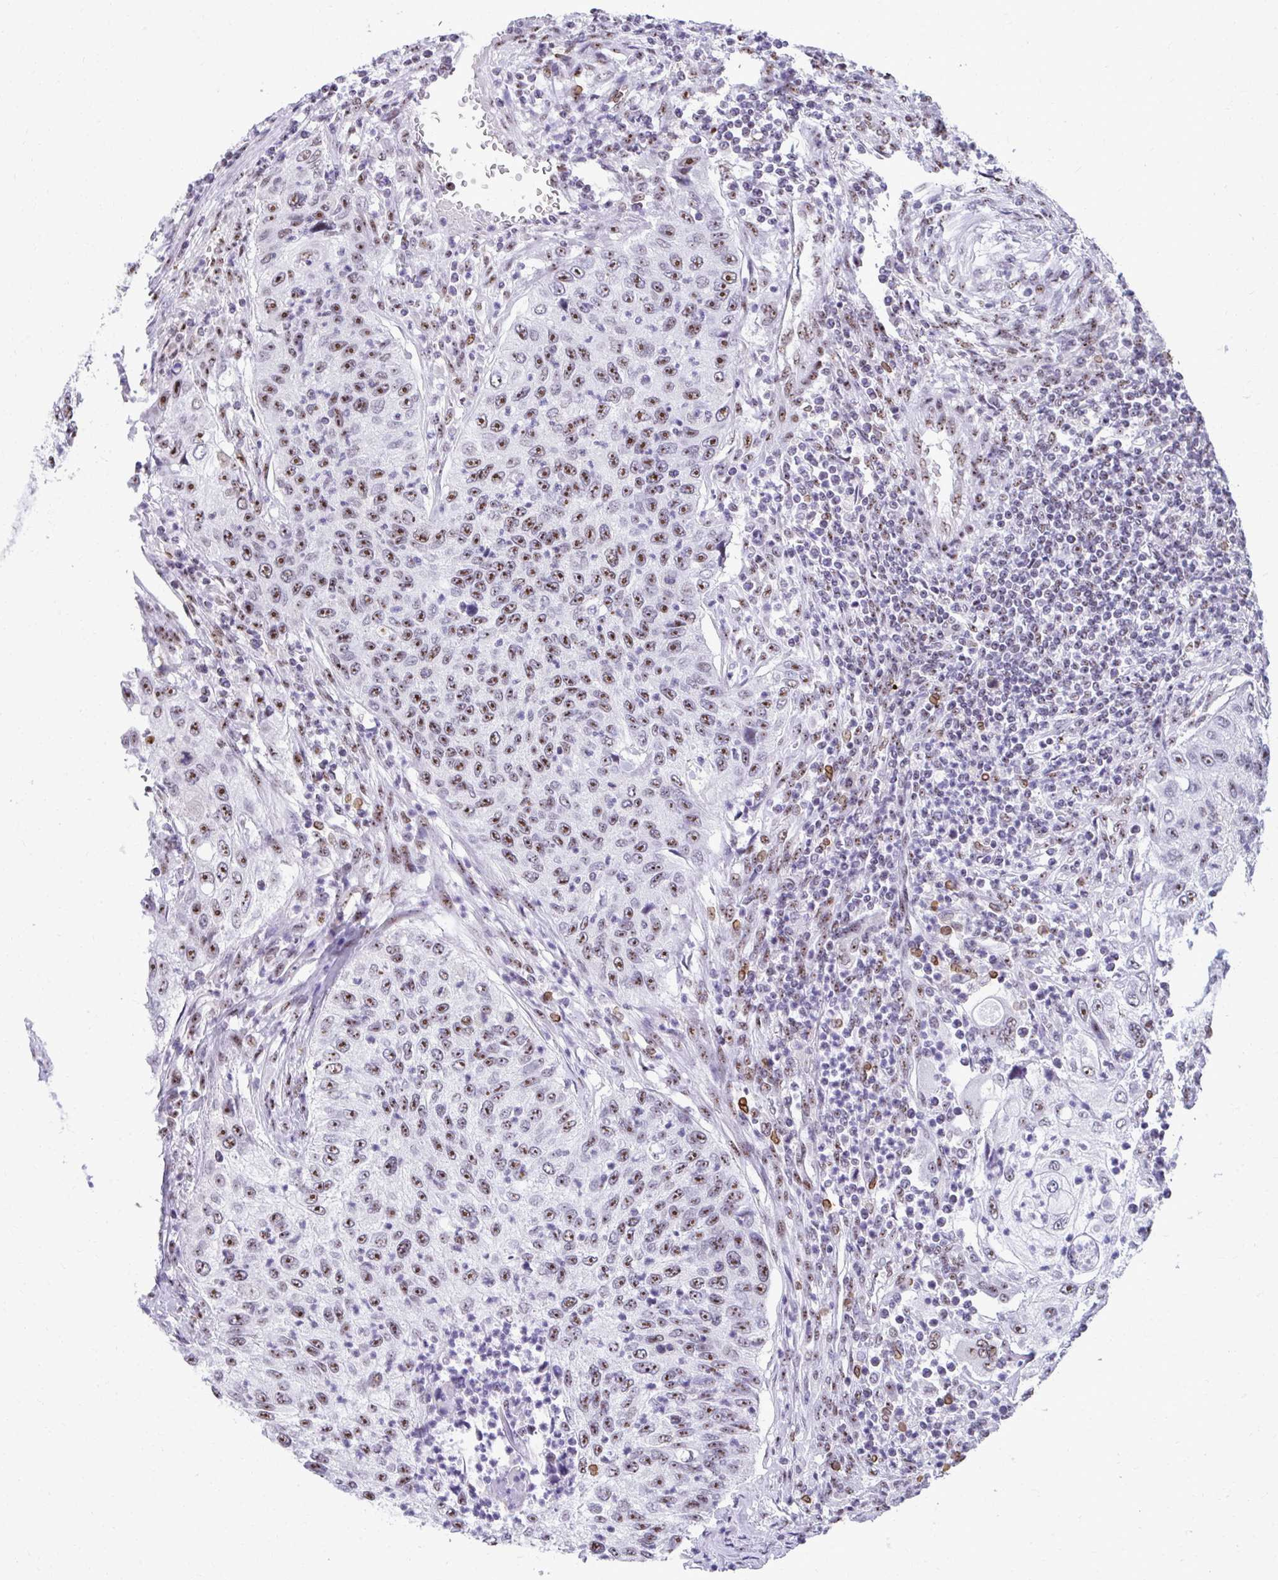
{"staining": {"intensity": "strong", "quantity": ">75%", "location": "nuclear"}, "tissue": "urothelial cancer", "cell_type": "Tumor cells", "image_type": "cancer", "snomed": [{"axis": "morphology", "description": "Urothelial carcinoma, High grade"}, {"axis": "topography", "description": "Urinary bladder"}], "caption": "Protein expression analysis of high-grade urothelial carcinoma reveals strong nuclear expression in about >75% of tumor cells.", "gene": "PELP1", "patient": {"sex": "female", "age": 60}}